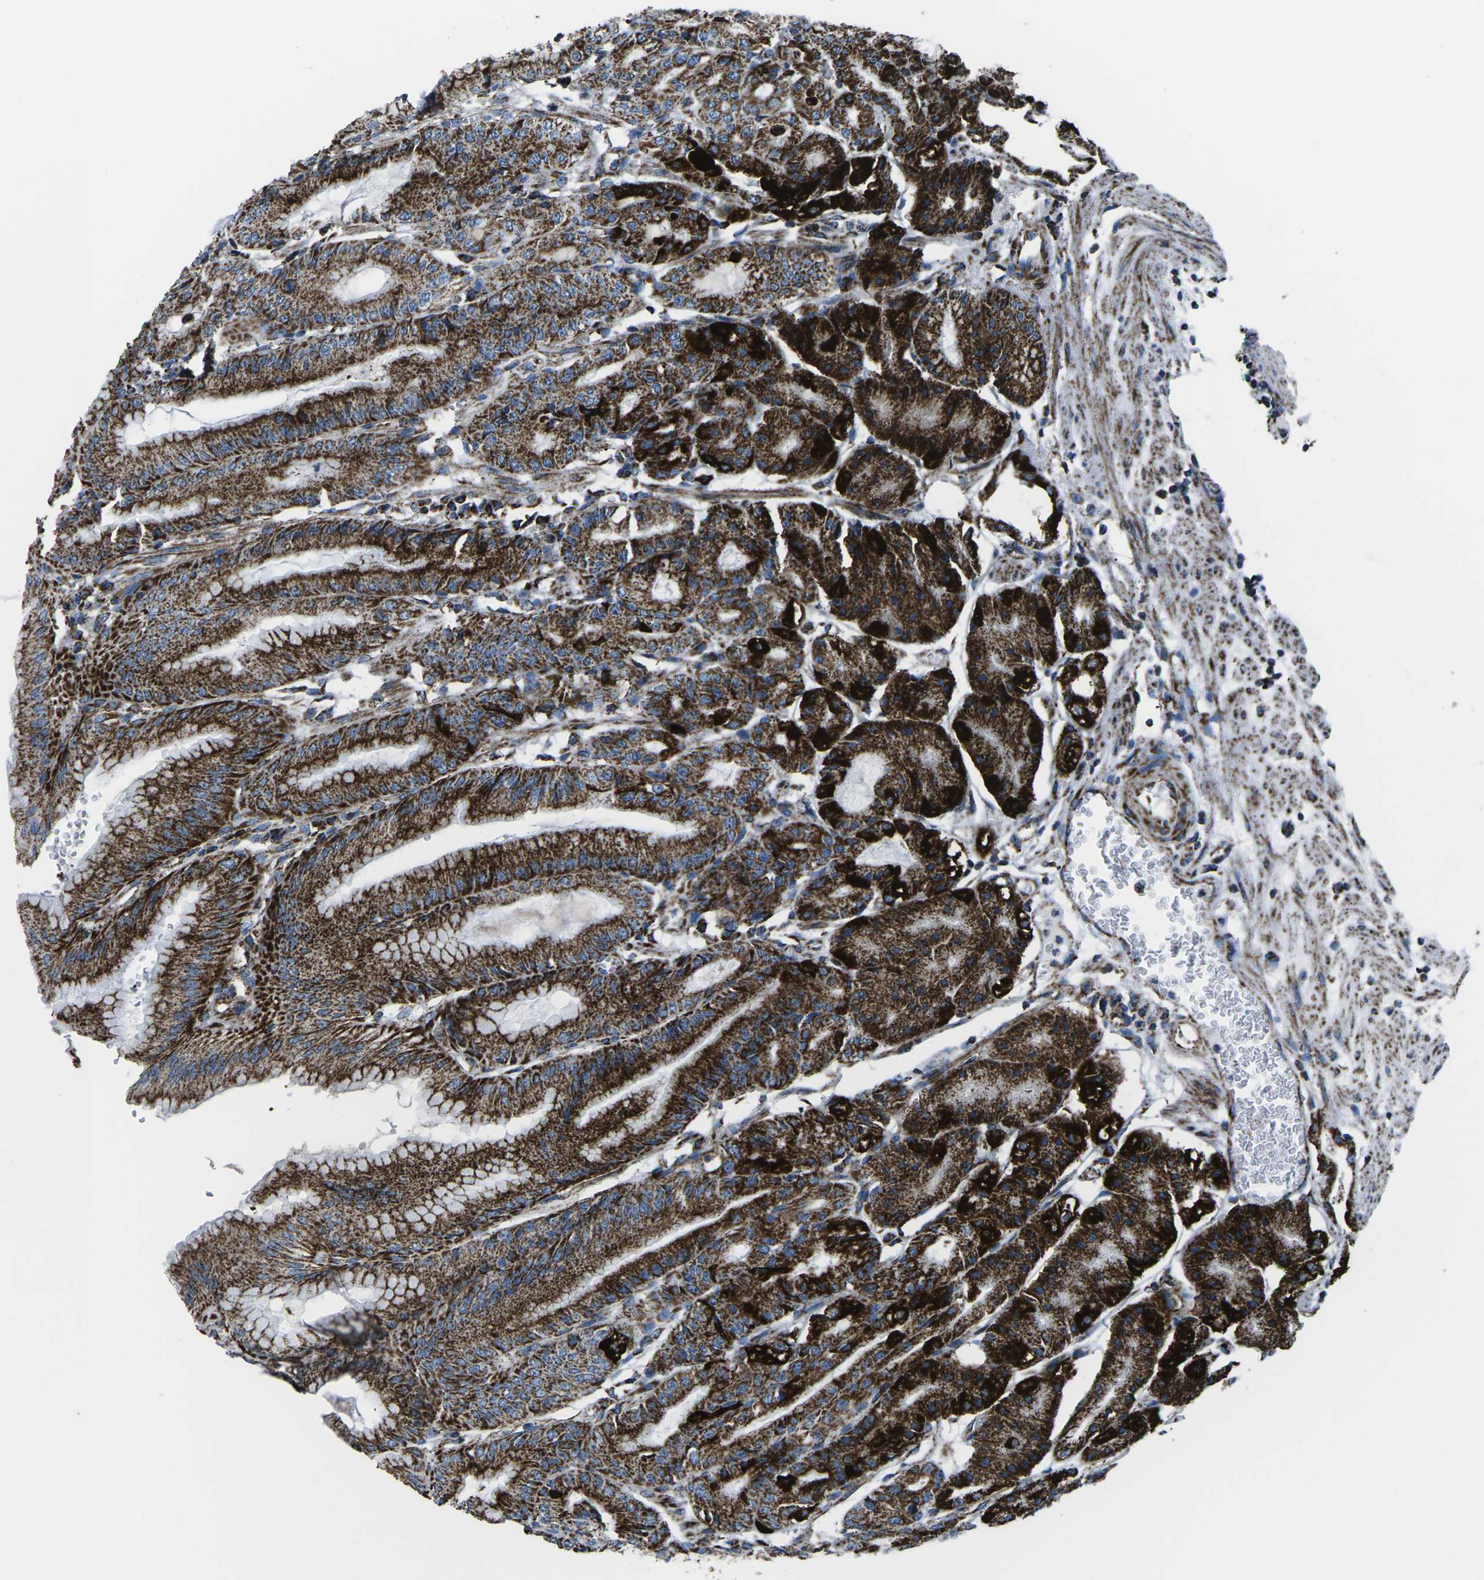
{"staining": {"intensity": "strong", "quantity": ">75%", "location": "cytoplasmic/membranous"}, "tissue": "stomach", "cell_type": "Glandular cells", "image_type": "normal", "snomed": [{"axis": "morphology", "description": "Normal tissue, NOS"}, {"axis": "topography", "description": "Stomach, lower"}], "caption": "Approximately >75% of glandular cells in benign human stomach display strong cytoplasmic/membranous protein staining as visualized by brown immunohistochemical staining.", "gene": "MT", "patient": {"sex": "male", "age": 71}}